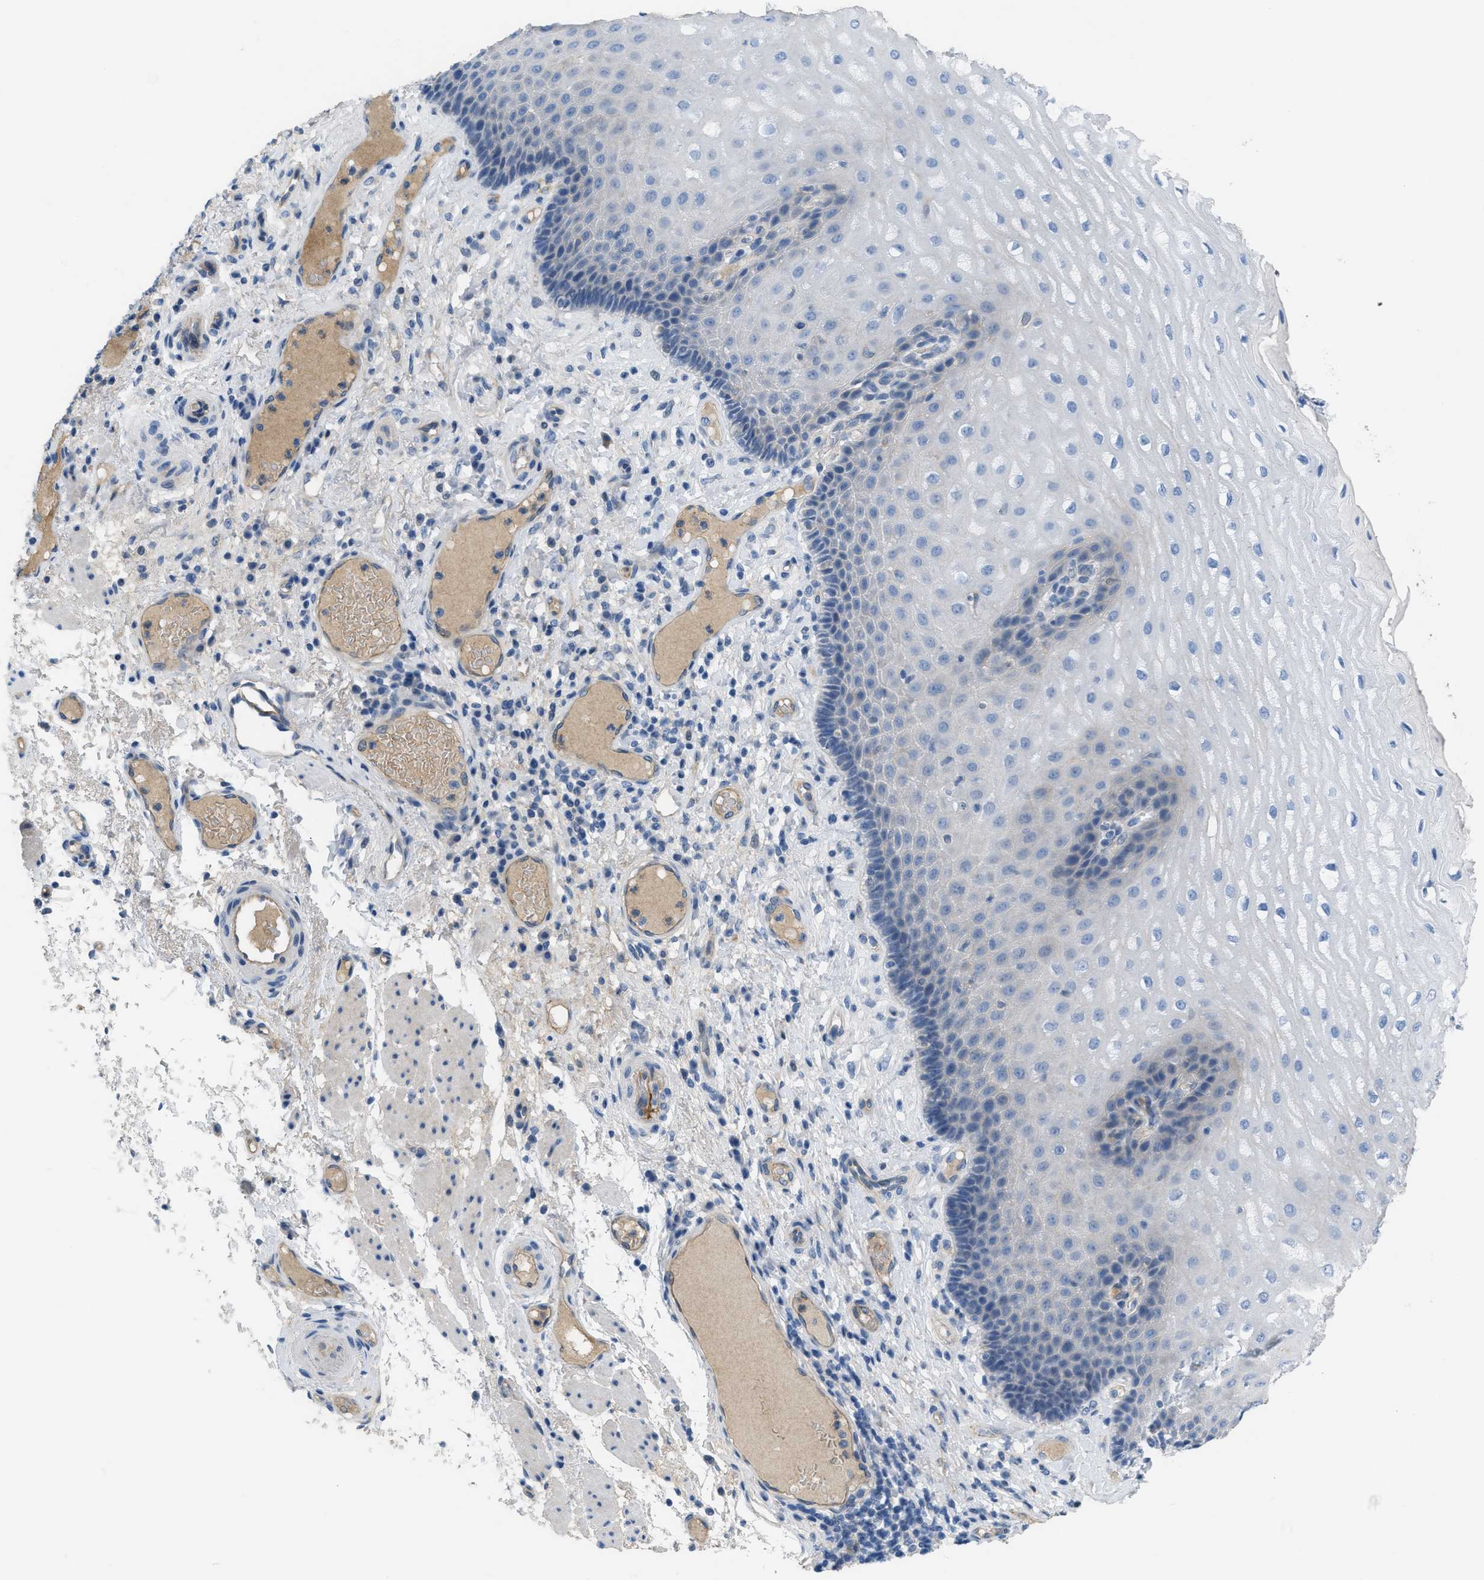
{"staining": {"intensity": "negative", "quantity": "none", "location": "none"}, "tissue": "esophagus", "cell_type": "Squamous epithelial cells", "image_type": "normal", "snomed": [{"axis": "morphology", "description": "Normal tissue, NOS"}, {"axis": "topography", "description": "Esophagus"}], "caption": "High power microscopy histopathology image of an IHC histopathology image of unremarkable esophagus, revealing no significant expression in squamous epithelial cells. (DAB immunohistochemistry visualized using brightfield microscopy, high magnification).", "gene": "CRB3", "patient": {"sex": "male", "age": 54}}